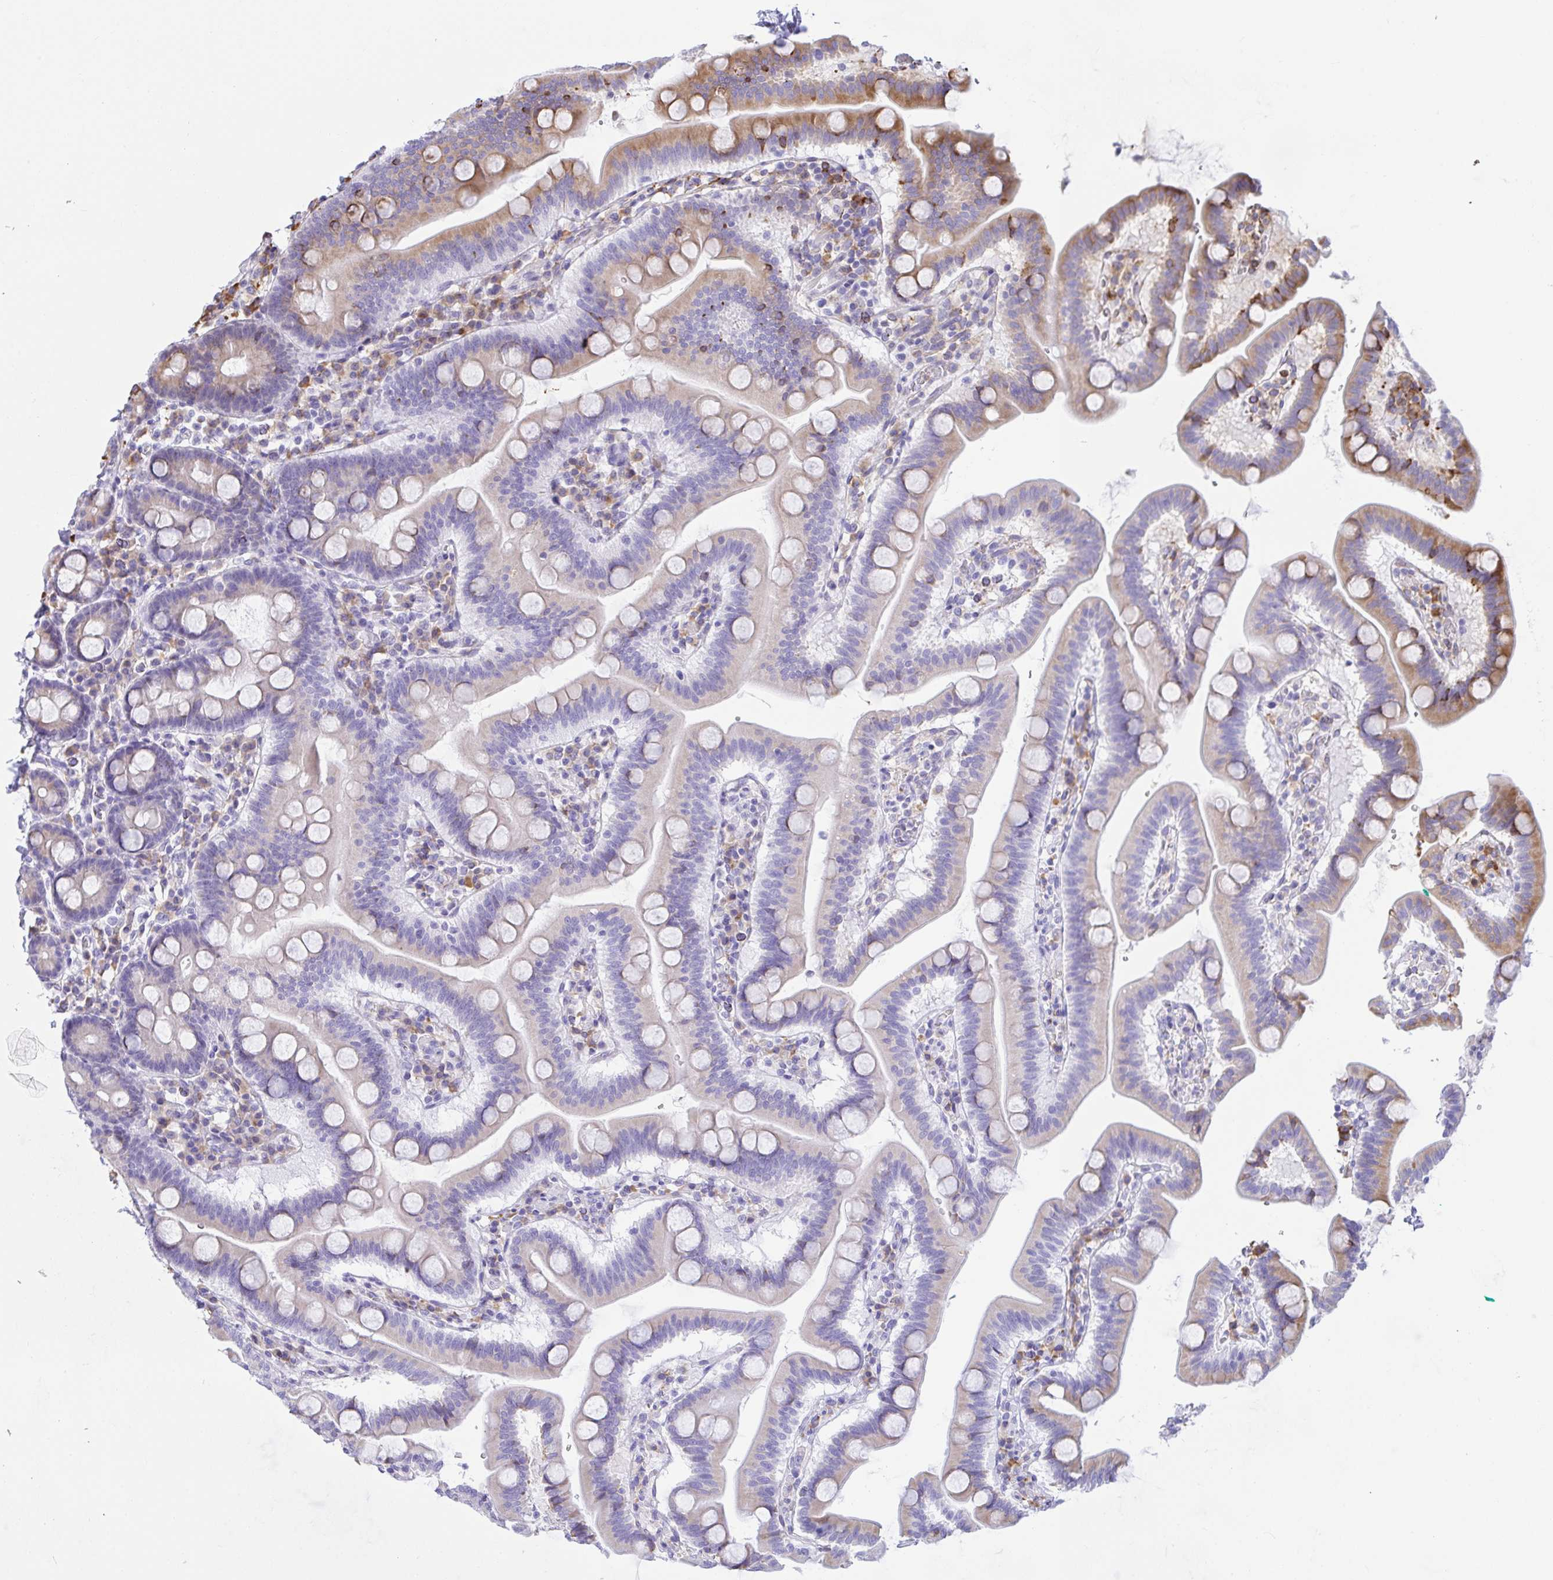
{"staining": {"intensity": "moderate", "quantity": "25%-75%", "location": "cytoplasmic/membranous"}, "tissue": "duodenum", "cell_type": "Glandular cells", "image_type": "normal", "snomed": [{"axis": "morphology", "description": "Normal tissue, NOS"}, {"axis": "topography", "description": "Pancreas"}, {"axis": "topography", "description": "Duodenum"}], "caption": "Moderate cytoplasmic/membranous staining for a protein is seen in approximately 25%-75% of glandular cells of benign duodenum using immunohistochemistry.", "gene": "CLGN", "patient": {"sex": "male", "age": 59}}